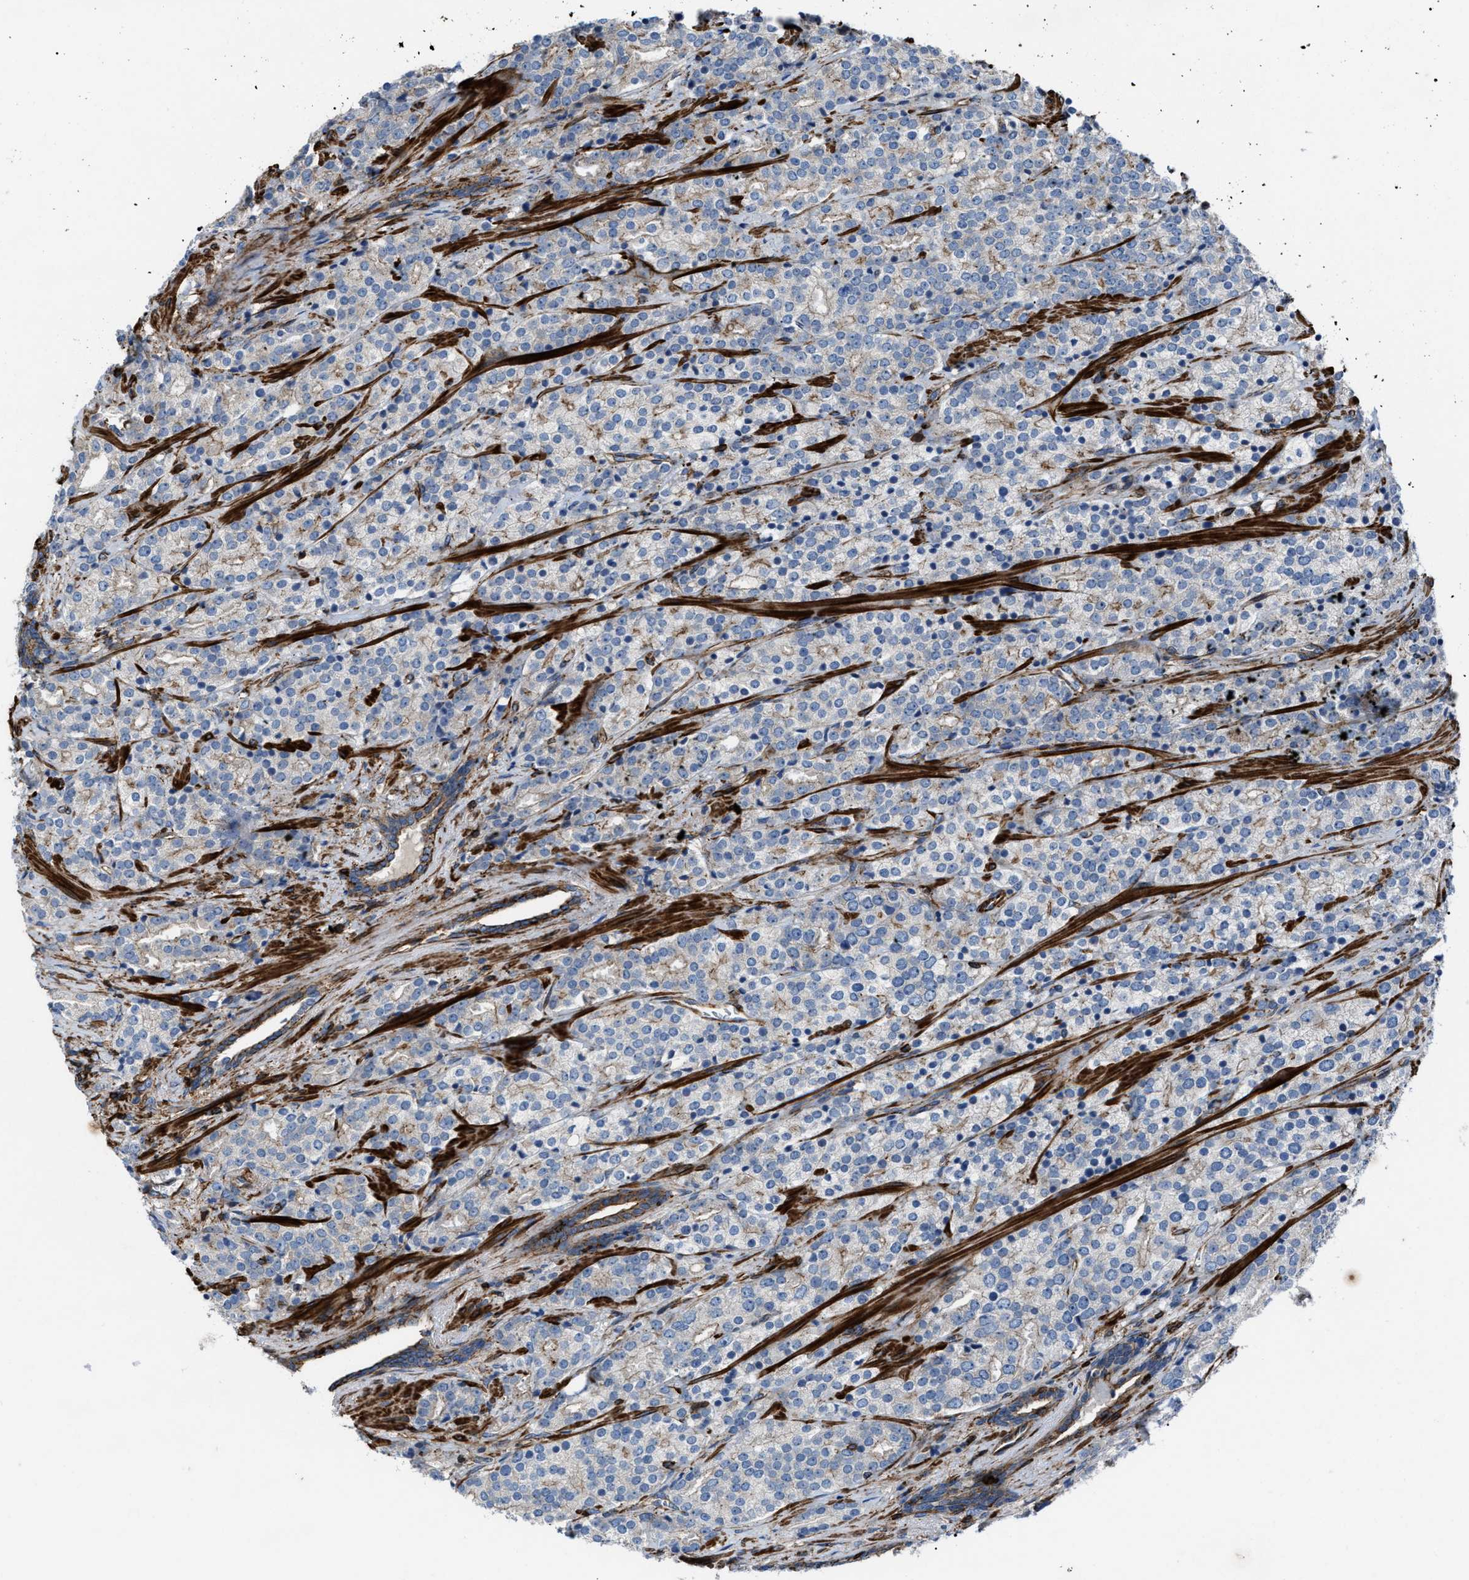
{"staining": {"intensity": "negative", "quantity": "none", "location": "none"}, "tissue": "prostate cancer", "cell_type": "Tumor cells", "image_type": "cancer", "snomed": [{"axis": "morphology", "description": "Adenocarcinoma, High grade"}, {"axis": "topography", "description": "Prostate"}], "caption": "IHC of prostate cancer displays no positivity in tumor cells. (DAB immunohistochemistry visualized using brightfield microscopy, high magnification).", "gene": "AGPAT2", "patient": {"sex": "male", "age": 71}}